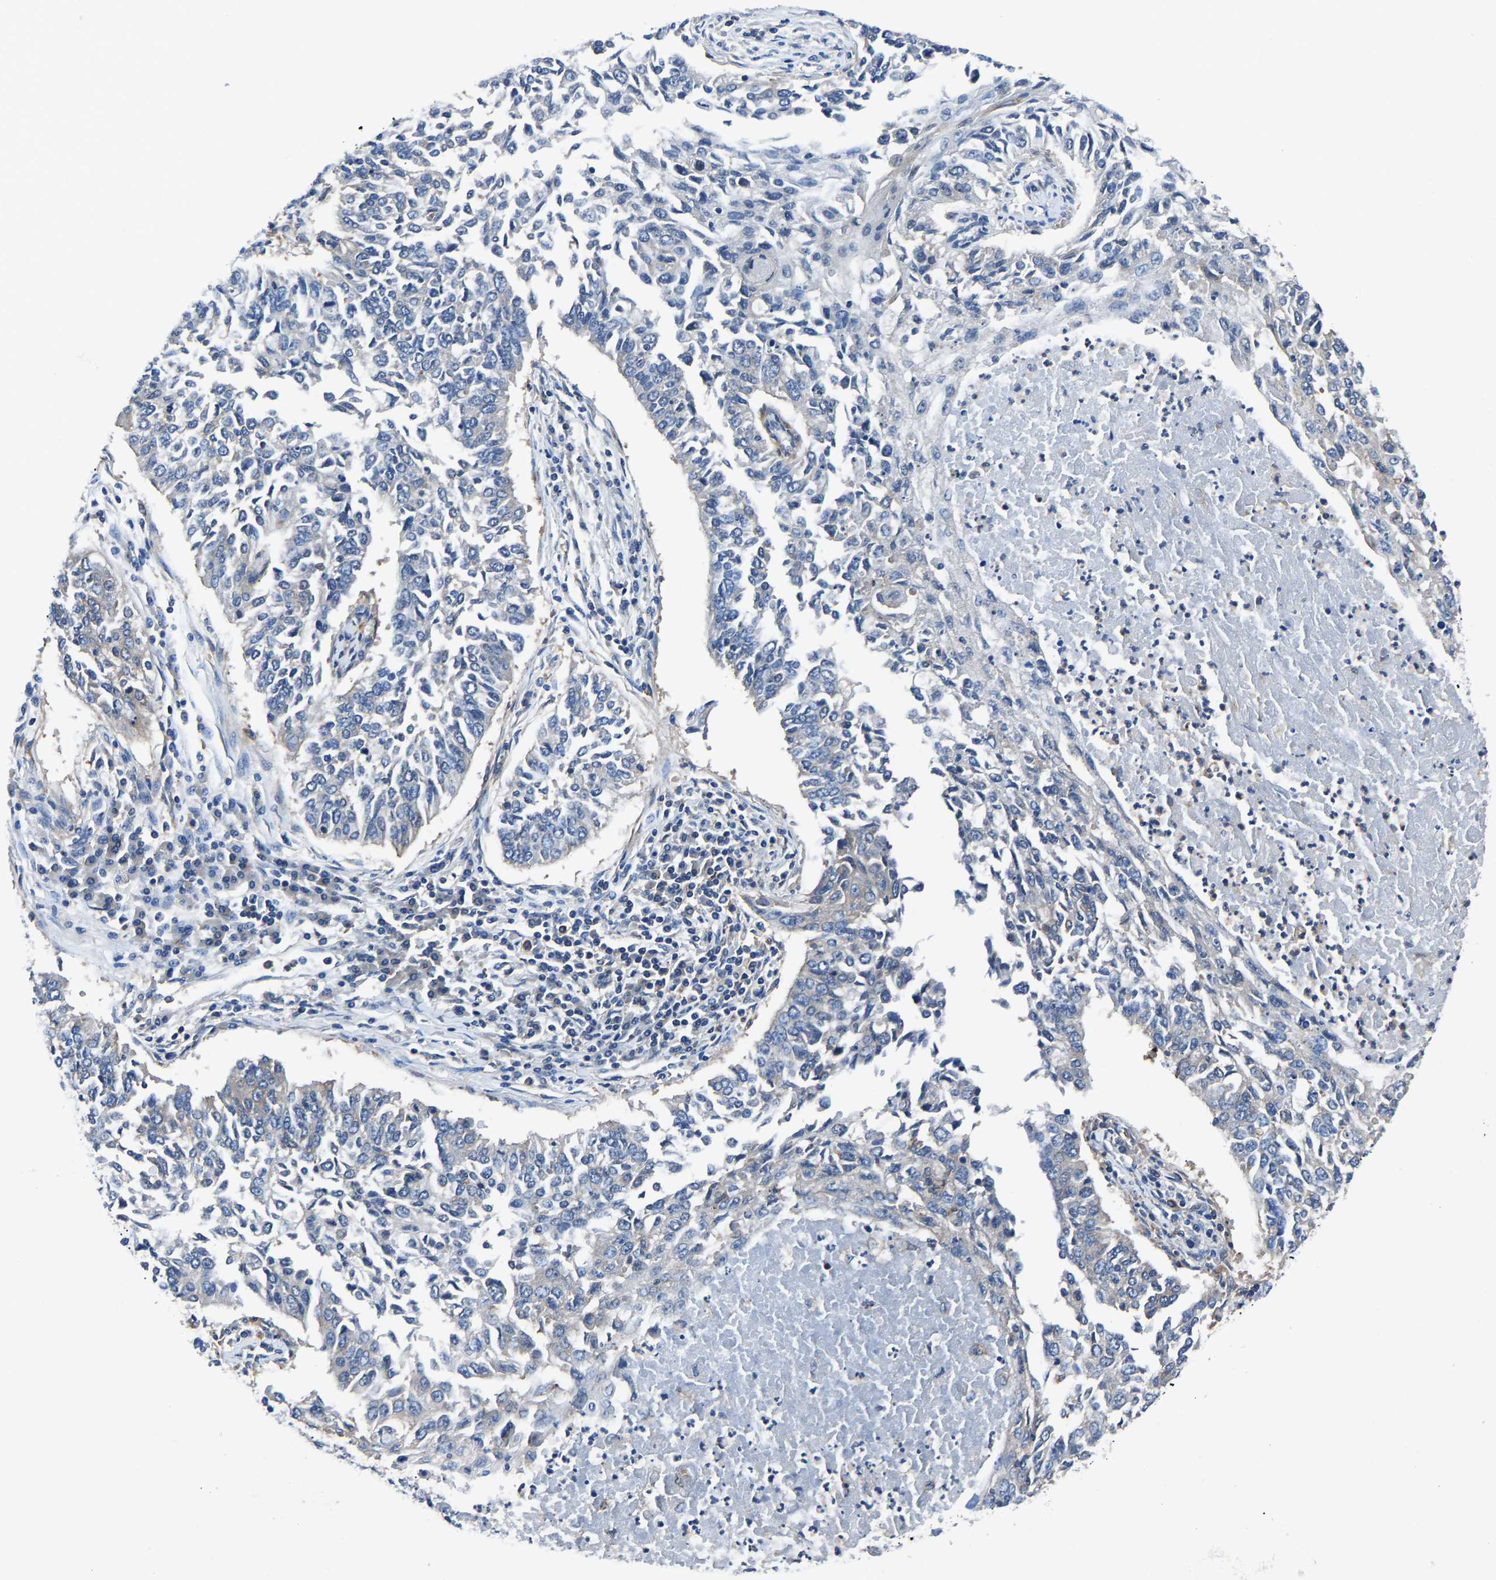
{"staining": {"intensity": "negative", "quantity": "none", "location": "none"}, "tissue": "lung cancer", "cell_type": "Tumor cells", "image_type": "cancer", "snomed": [{"axis": "morphology", "description": "Normal tissue, NOS"}, {"axis": "morphology", "description": "Squamous cell carcinoma, NOS"}, {"axis": "topography", "description": "Cartilage tissue"}, {"axis": "topography", "description": "Bronchus"}, {"axis": "topography", "description": "Lung"}], "caption": "Human lung cancer stained for a protein using IHC shows no staining in tumor cells.", "gene": "PRKAR1A", "patient": {"sex": "female", "age": 49}}